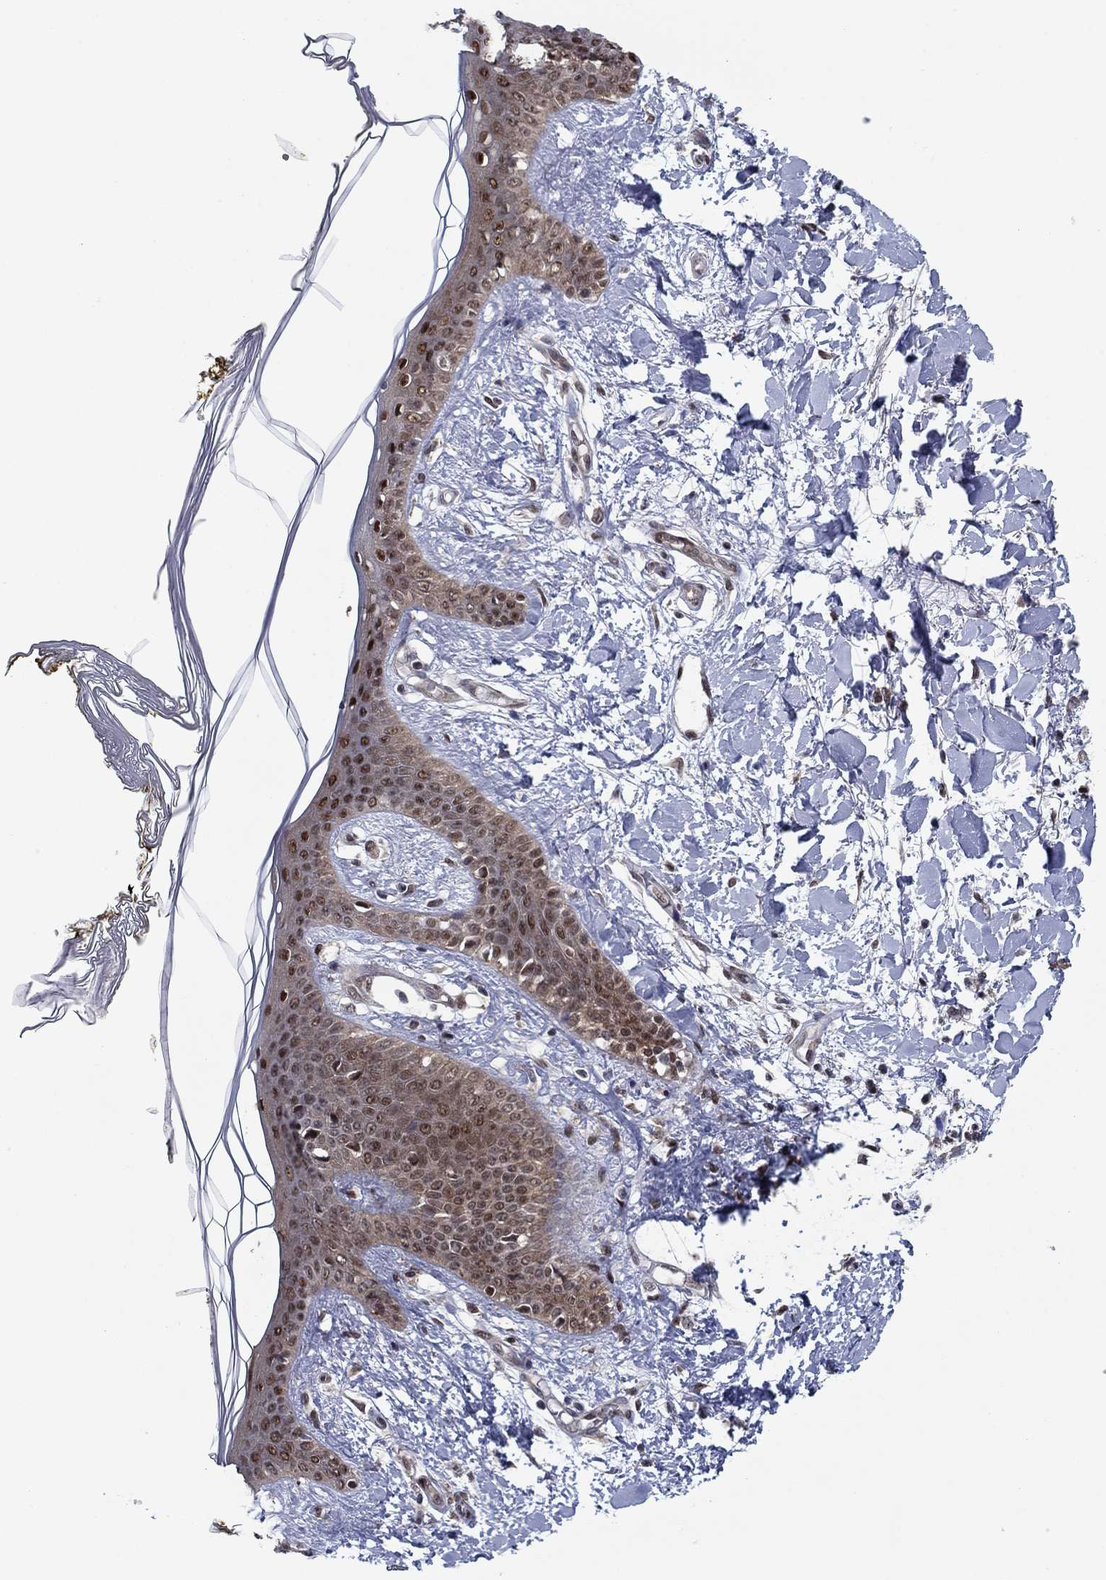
{"staining": {"intensity": "negative", "quantity": "none", "location": "none"}, "tissue": "skin", "cell_type": "Fibroblasts", "image_type": "normal", "snomed": [{"axis": "morphology", "description": "Normal tissue, NOS"}, {"axis": "topography", "description": "Skin"}], "caption": "The immunohistochemistry (IHC) histopathology image has no significant staining in fibroblasts of skin.", "gene": "FKBP4", "patient": {"sex": "female", "age": 34}}